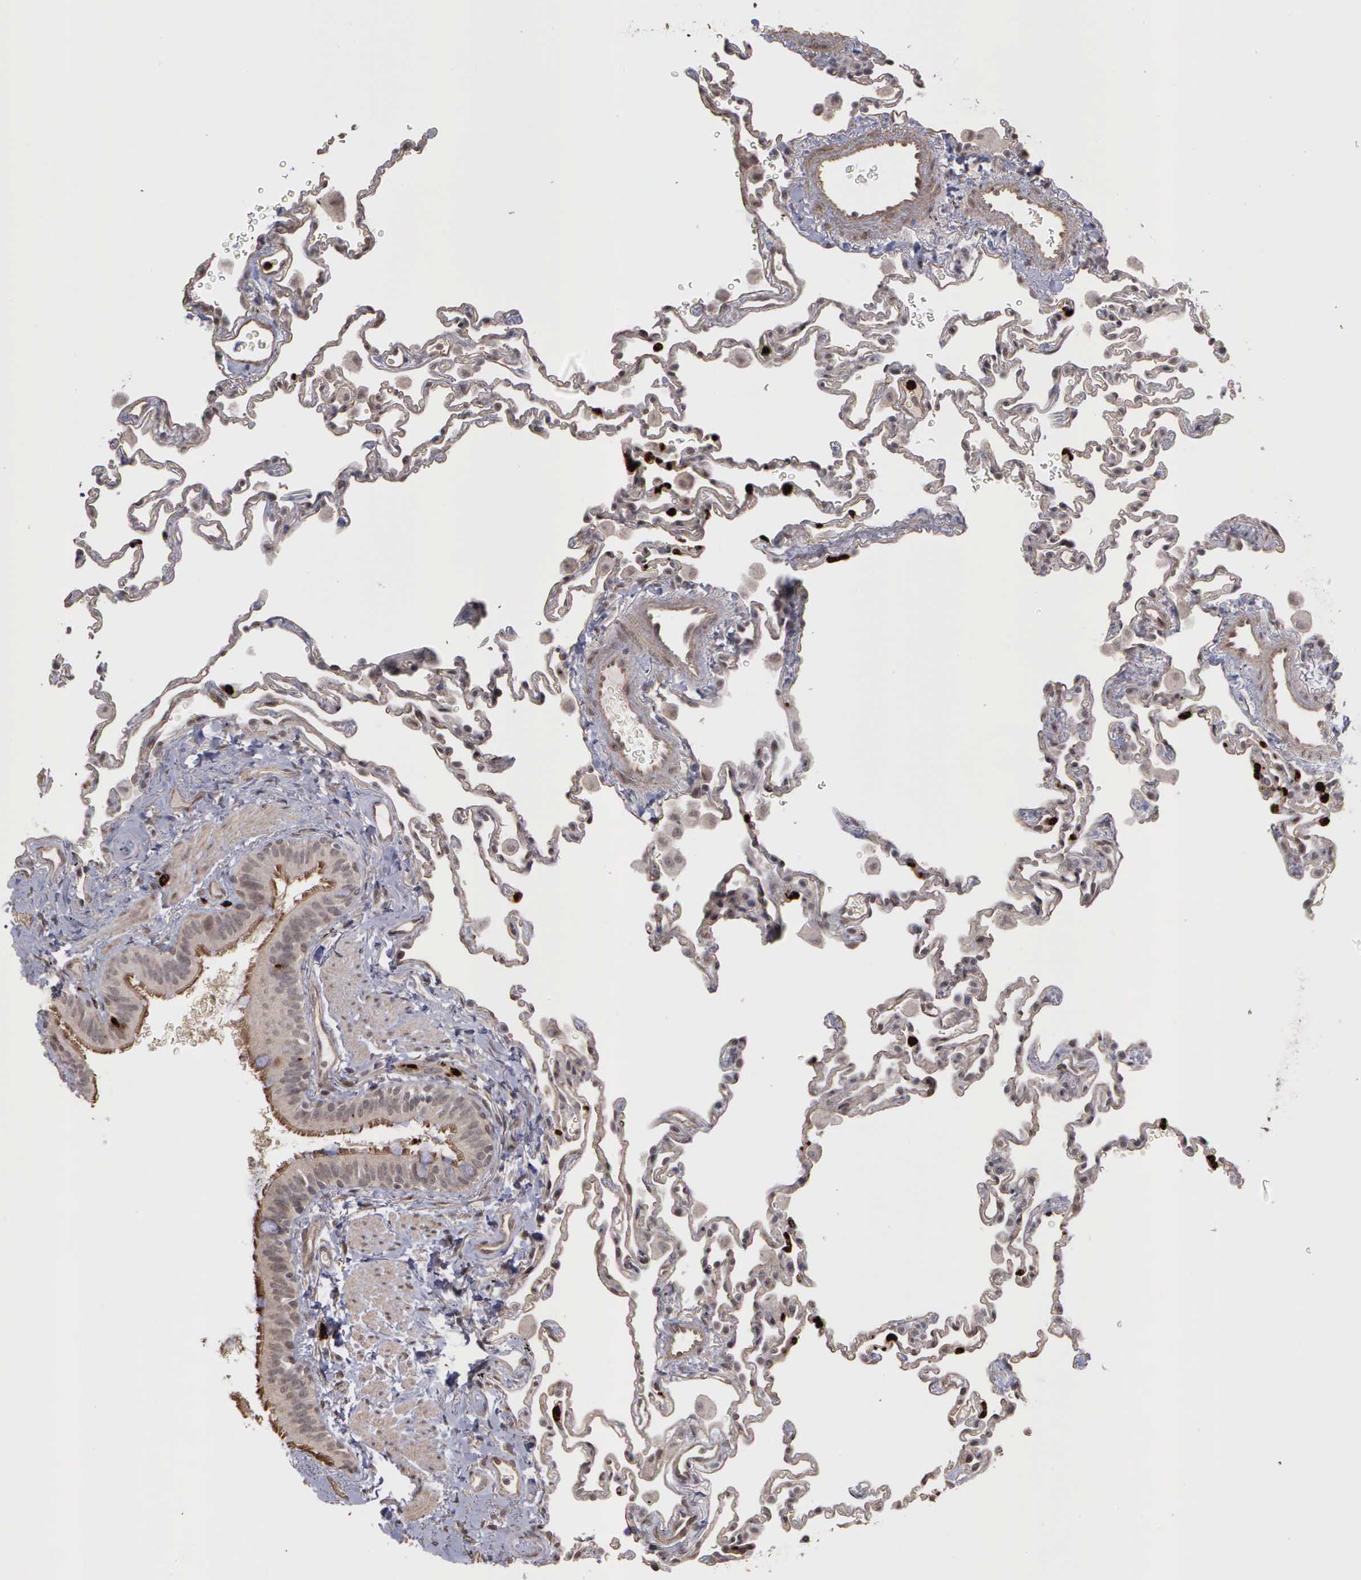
{"staining": {"intensity": "negative", "quantity": "none", "location": "none"}, "tissue": "lung", "cell_type": "Alveolar cells", "image_type": "normal", "snomed": [{"axis": "morphology", "description": "Normal tissue, NOS"}, {"axis": "topography", "description": "Lung"}], "caption": "Immunohistochemistry micrograph of benign lung: human lung stained with DAB (3,3'-diaminobenzidine) reveals no significant protein positivity in alveolar cells.", "gene": "MMP9", "patient": {"sex": "male", "age": 59}}